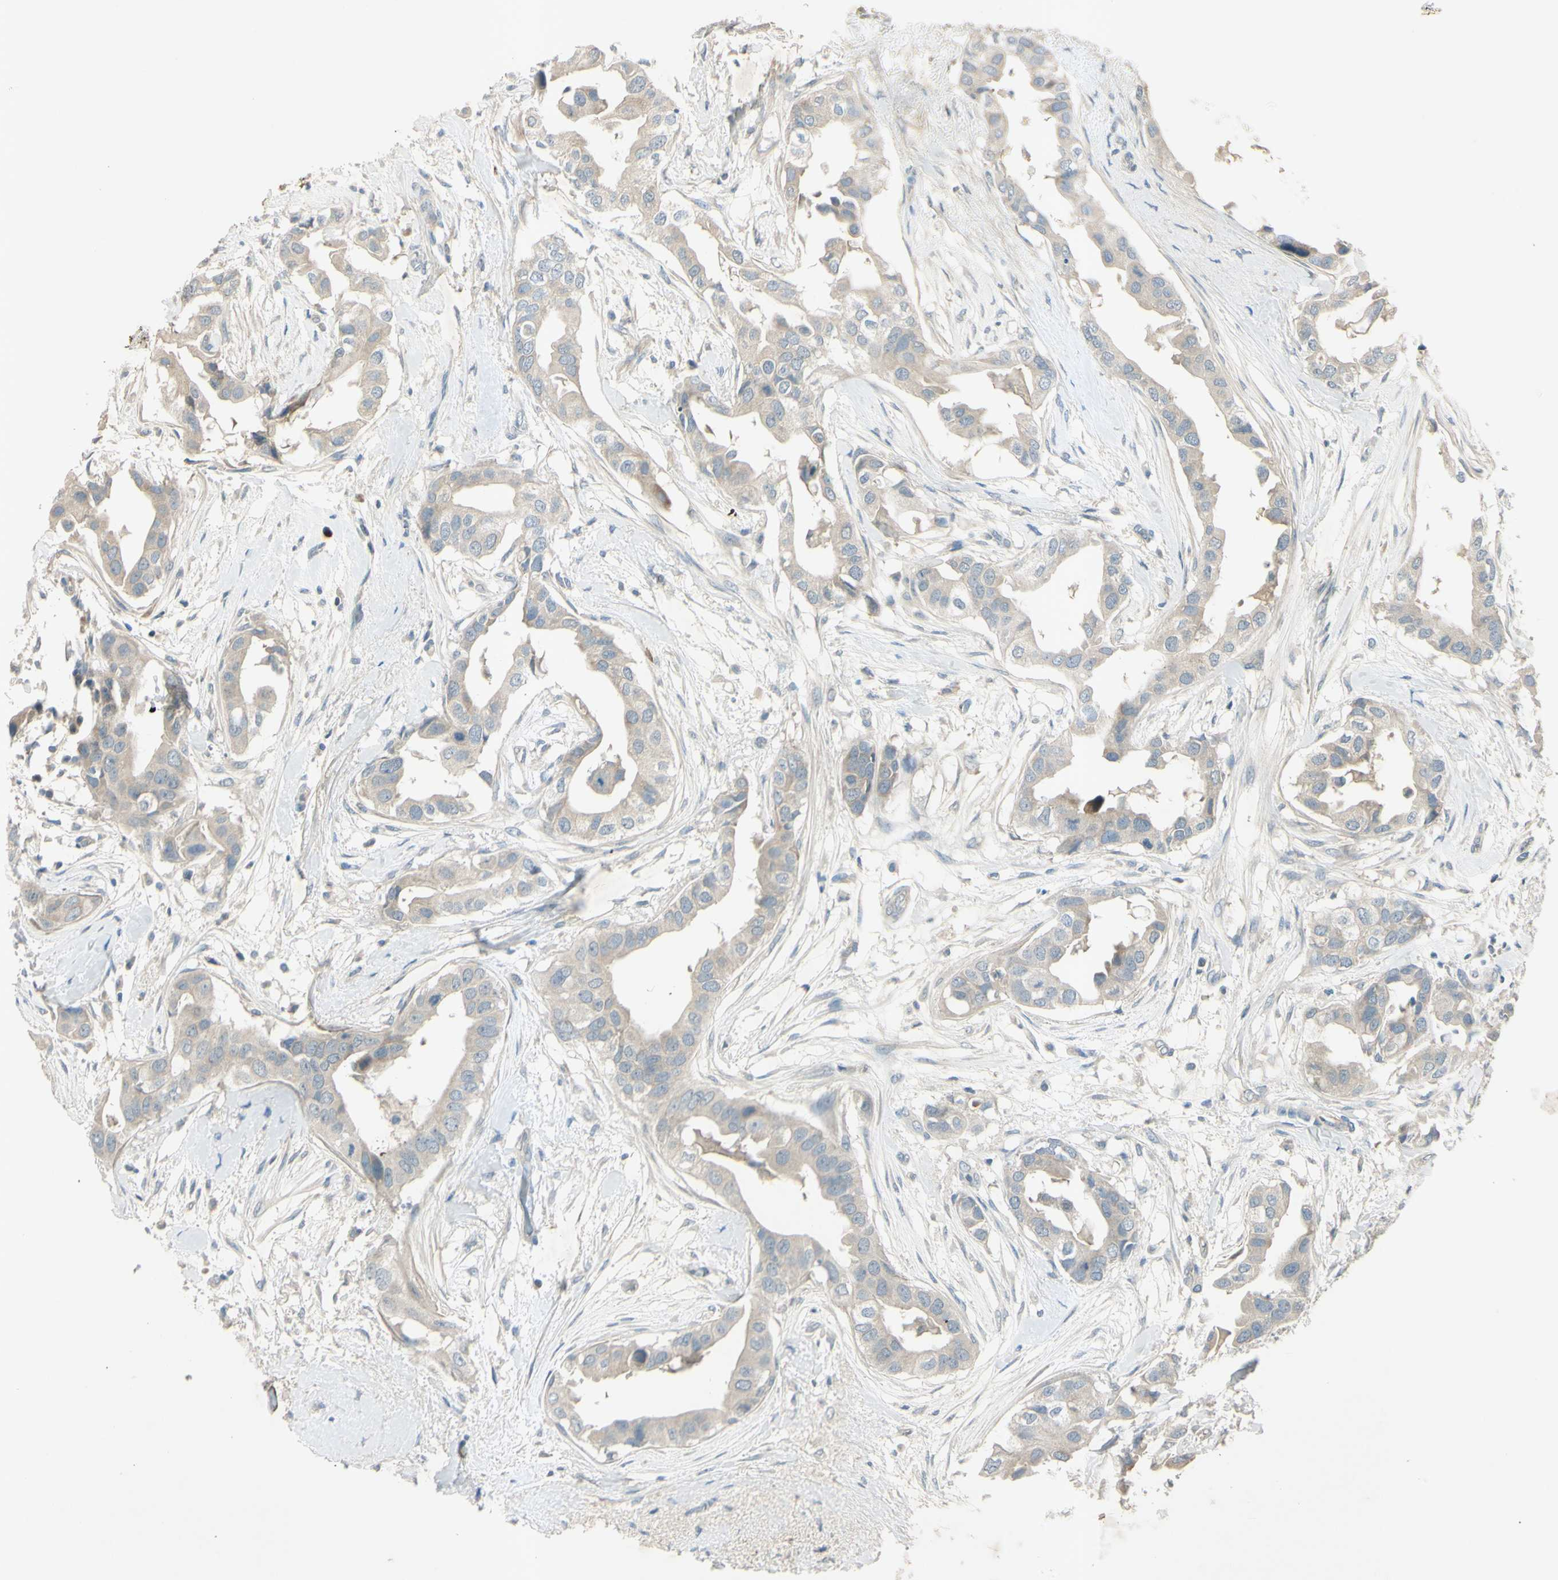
{"staining": {"intensity": "weak", "quantity": "25%-75%", "location": "cytoplasmic/membranous"}, "tissue": "breast cancer", "cell_type": "Tumor cells", "image_type": "cancer", "snomed": [{"axis": "morphology", "description": "Duct carcinoma"}, {"axis": "topography", "description": "Breast"}], "caption": "The immunohistochemical stain shows weak cytoplasmic/membranous staining in tumor cells of breast cancer (infiltrating ductal carcinoma) tissue. (brown staining indicates protein expression, while blue staining denotes nuclei).", "gene": "AATK", "patient": {"sex": "female", "age": 40}}